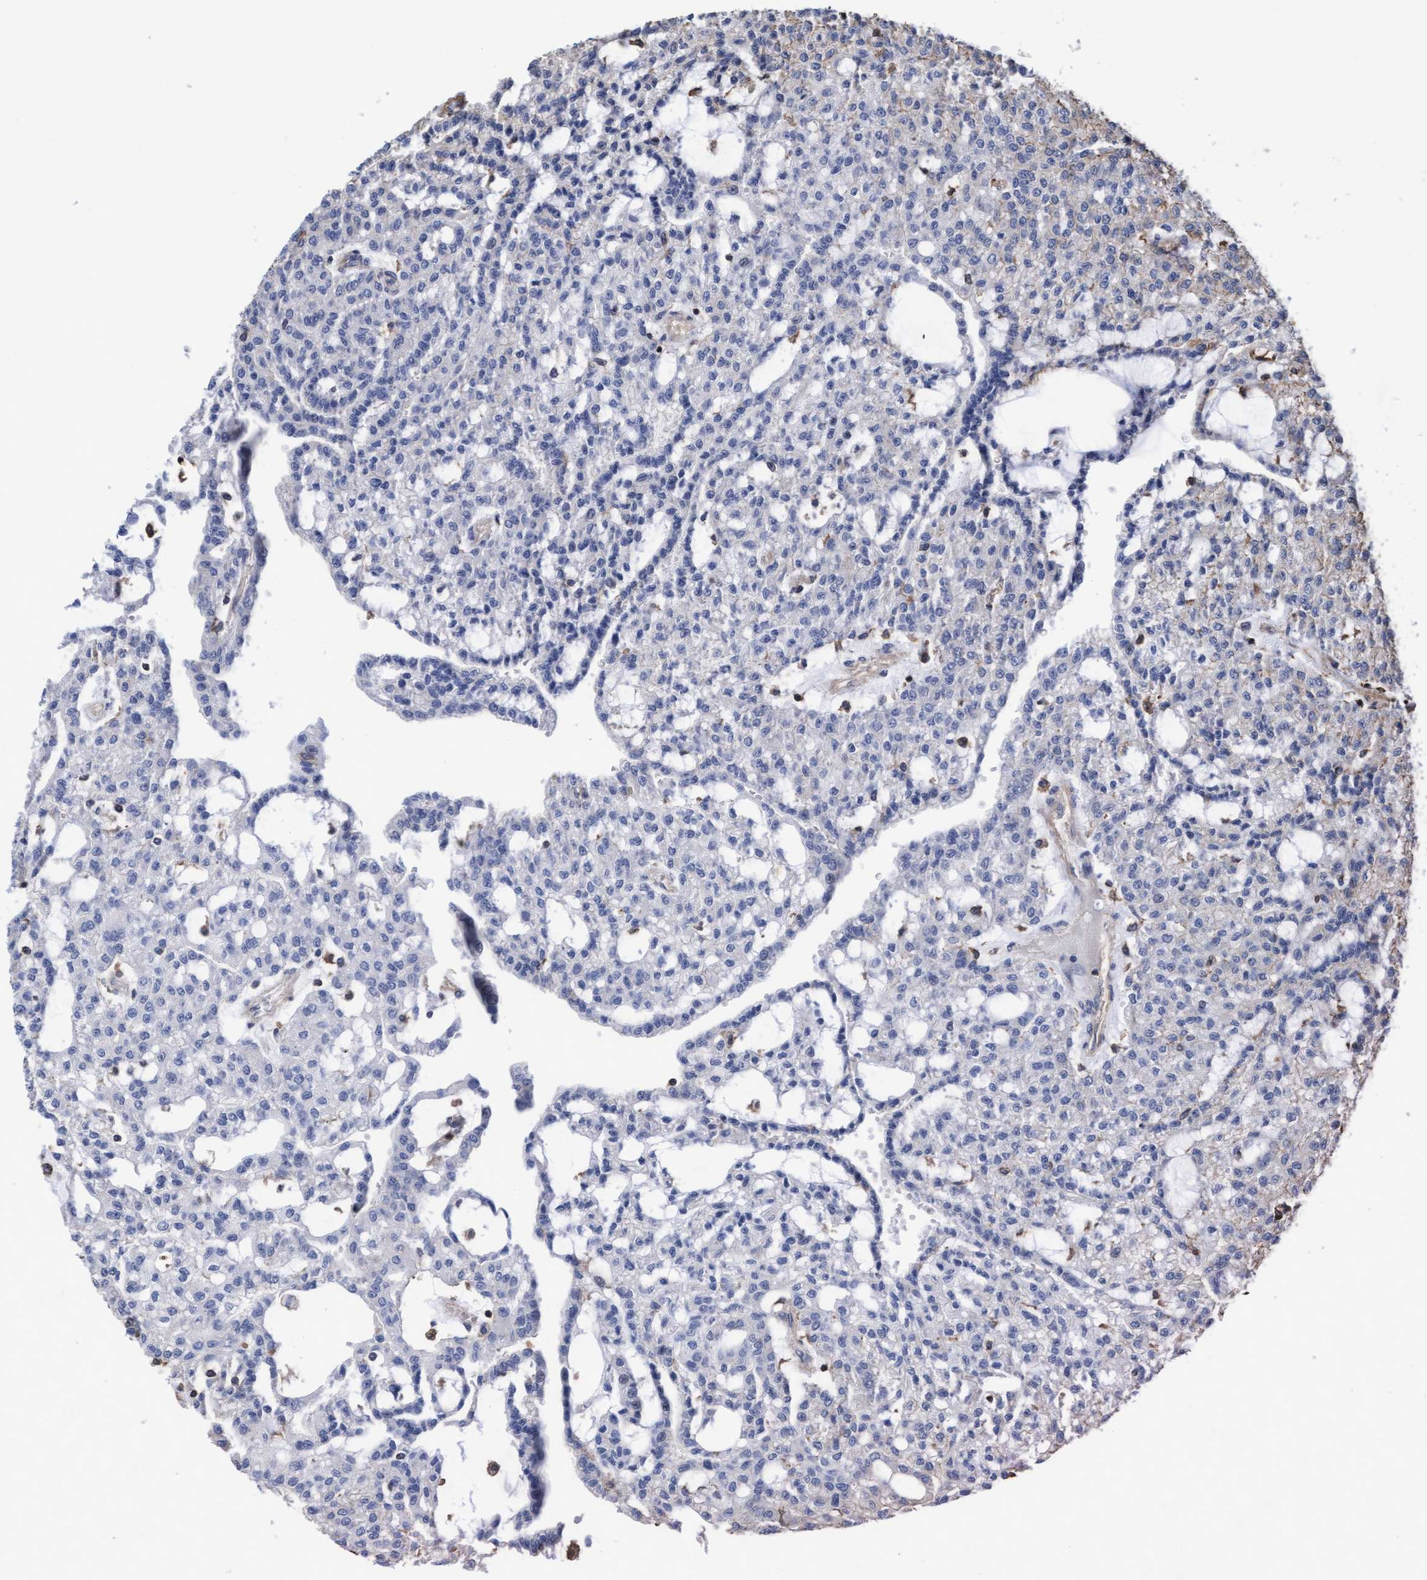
{"staining": {"intensity": "negative", "quantity": "none", "location": "none"}, "tissue": "renal cancer", "cell_type": "Tumor cells", "image_type": "cancer", "snomed": [{"axis": "morphology", "description": "Adenocarcinoma, NOS"}, {"axis": "topography", "description": "Kidney"}], "caption": "High power microscopy micrograph of an immunohistochemistry (IHC) photomicrograph of adenocarcinoma (renal), revealing no significant positivity in tumor cells. (DAB immunohistochemistry (IHC) with hematoxylin counter stain).", "gene": "GRHPR", "patient": {"sex": "male", "age": 63}}